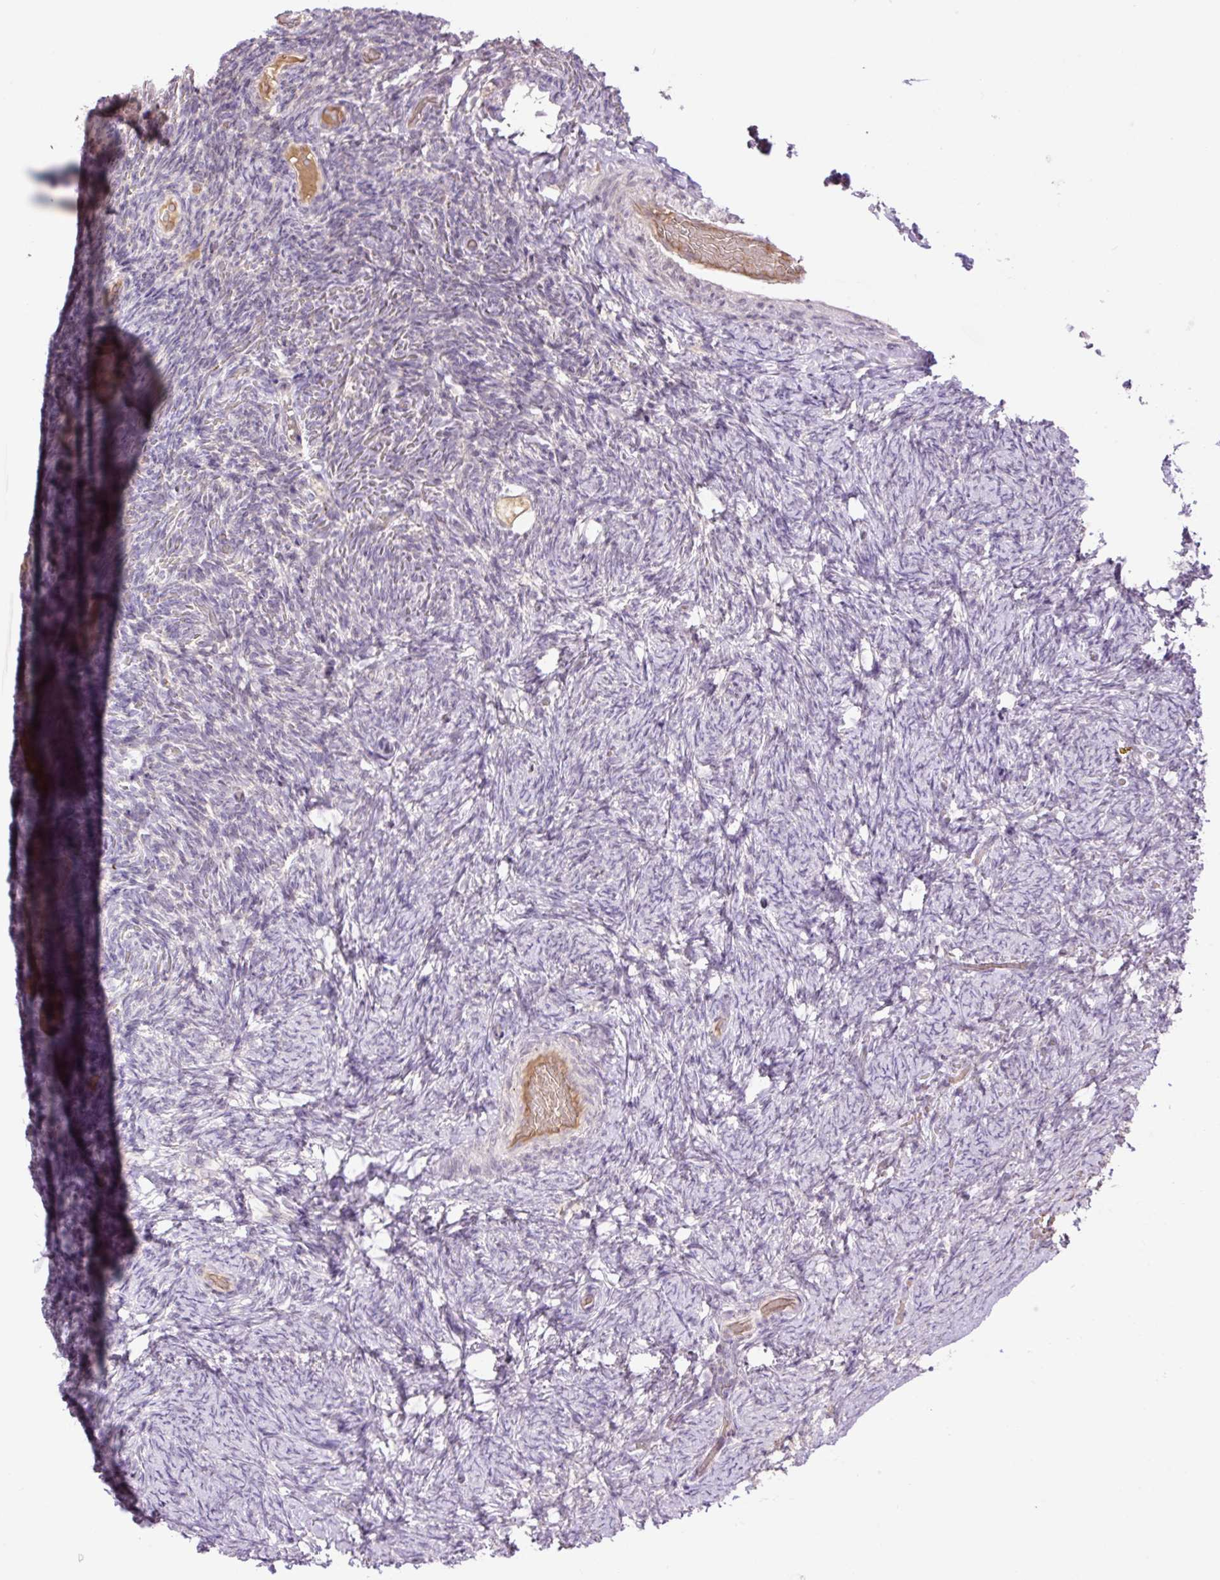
{"staining": {"intensity": "weak", "quantity": "<25%", "location": "cytoplasmic/membranous"}, "tissue": "ovary", "cell_type": "Follicle cells", "image_type": "normal", "snomed": [{"axis": "morphology", "description": "Normal tissue, NOS"}, {"axis": "topography", "description": "Ovary"}], "caption": "IHC photomicrograph of normal human ovary stained for a protein (brown), which exhibits no staining in follicle cells. (DAB immunohistochemistry with hematoxylin counter stain).", "gene": "HABP4", "patient": {"sex": "female", "age": 34}}